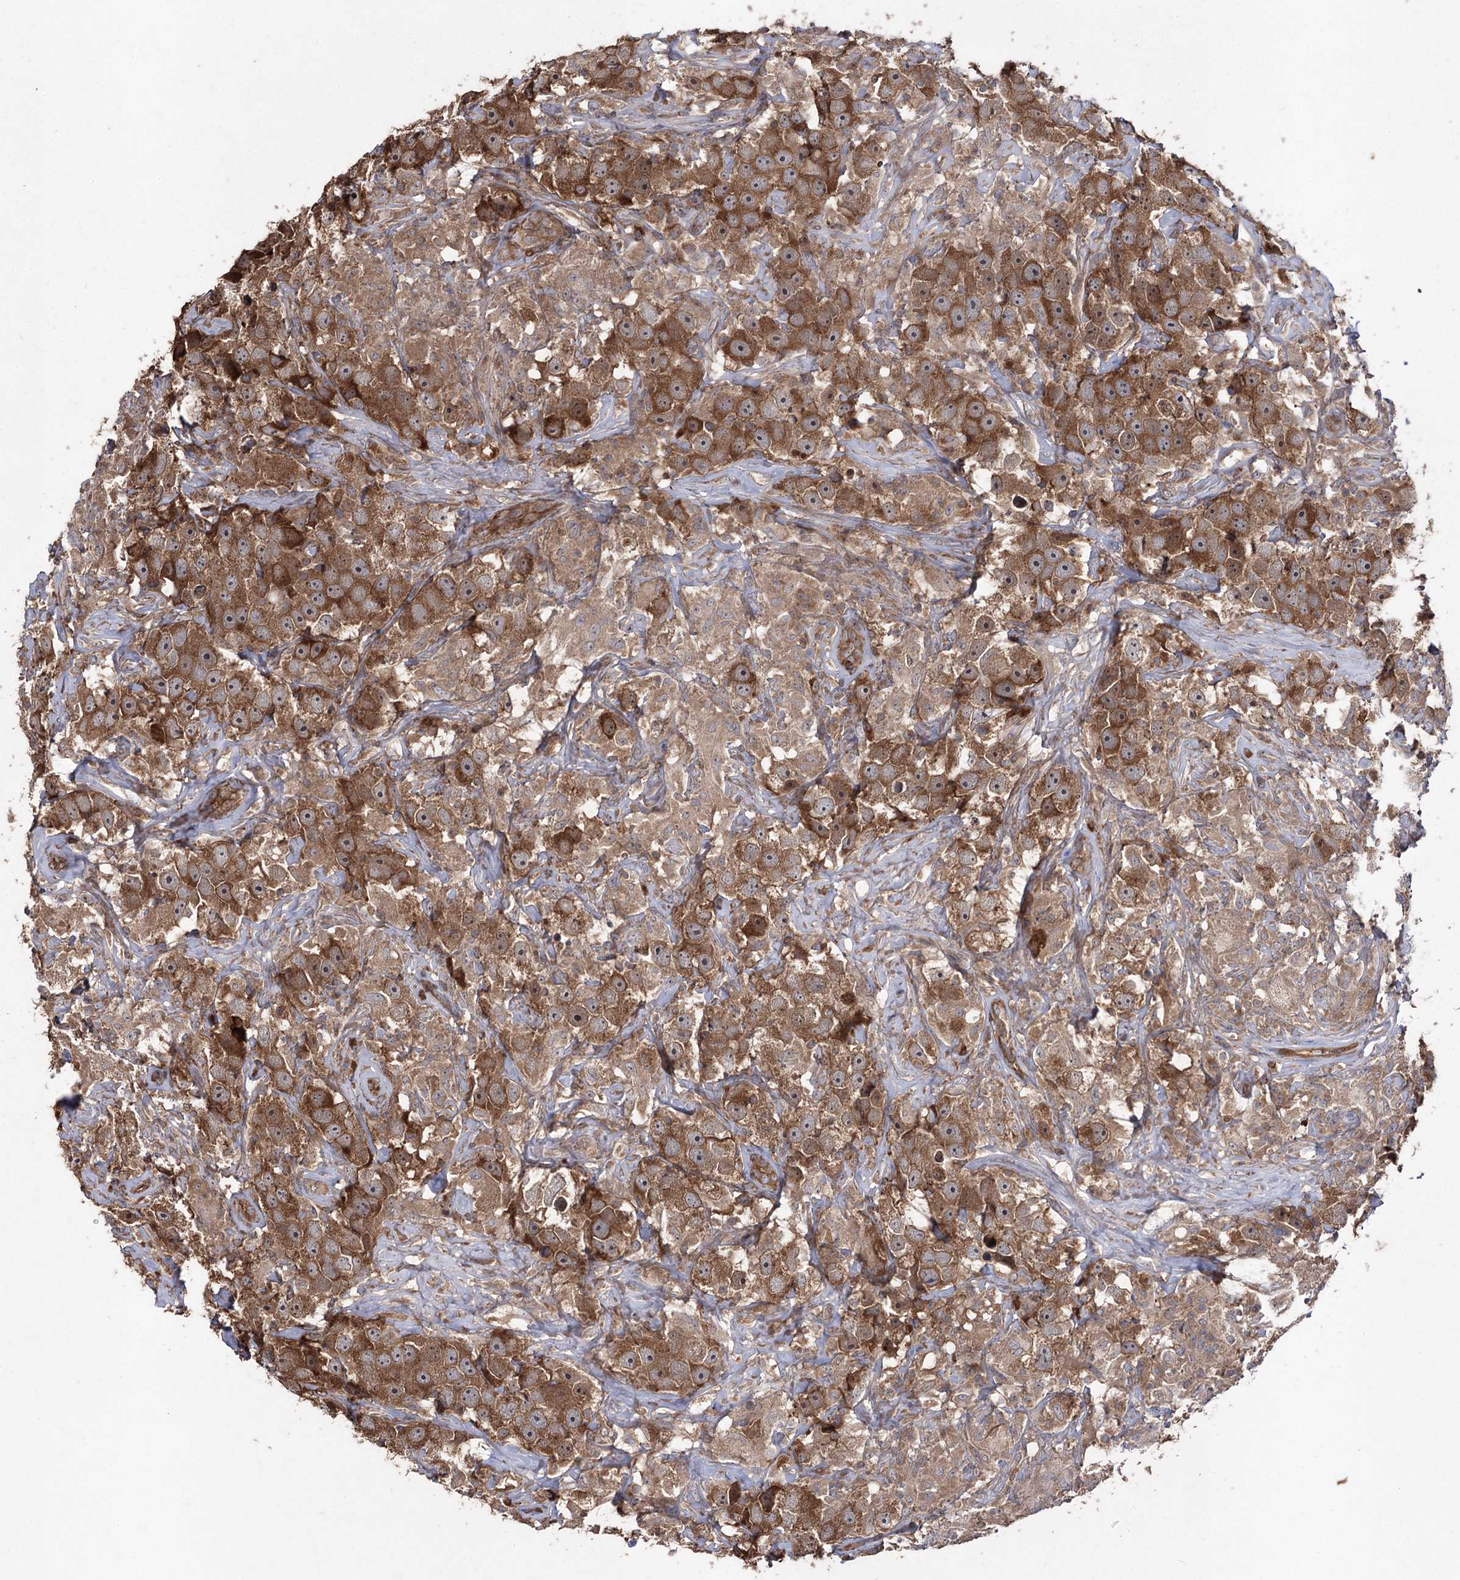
{"staining": {"intensity": "moderate", "quantity": ">75%", "location": "cytoplasmic/membranous"}, "tissue": "testis cancer", "cell_type": "Tumor cells", "image_type": "cancer", "snomed": [{"axis": "morphology", "description": "Seminoma, NOS"}, {"axis": "topography", "description": "Testis"}], "caption": "This photomicrograph demonstrates testis seminoma stained with IHC to label a protein in brown. The cytoplasmic/membranous of tumor cells show moderate positivity for the protein. Nuclei are counter-stained blue.", "gene": "LARS2", "patient": {"sex": "male", "age": 49}}